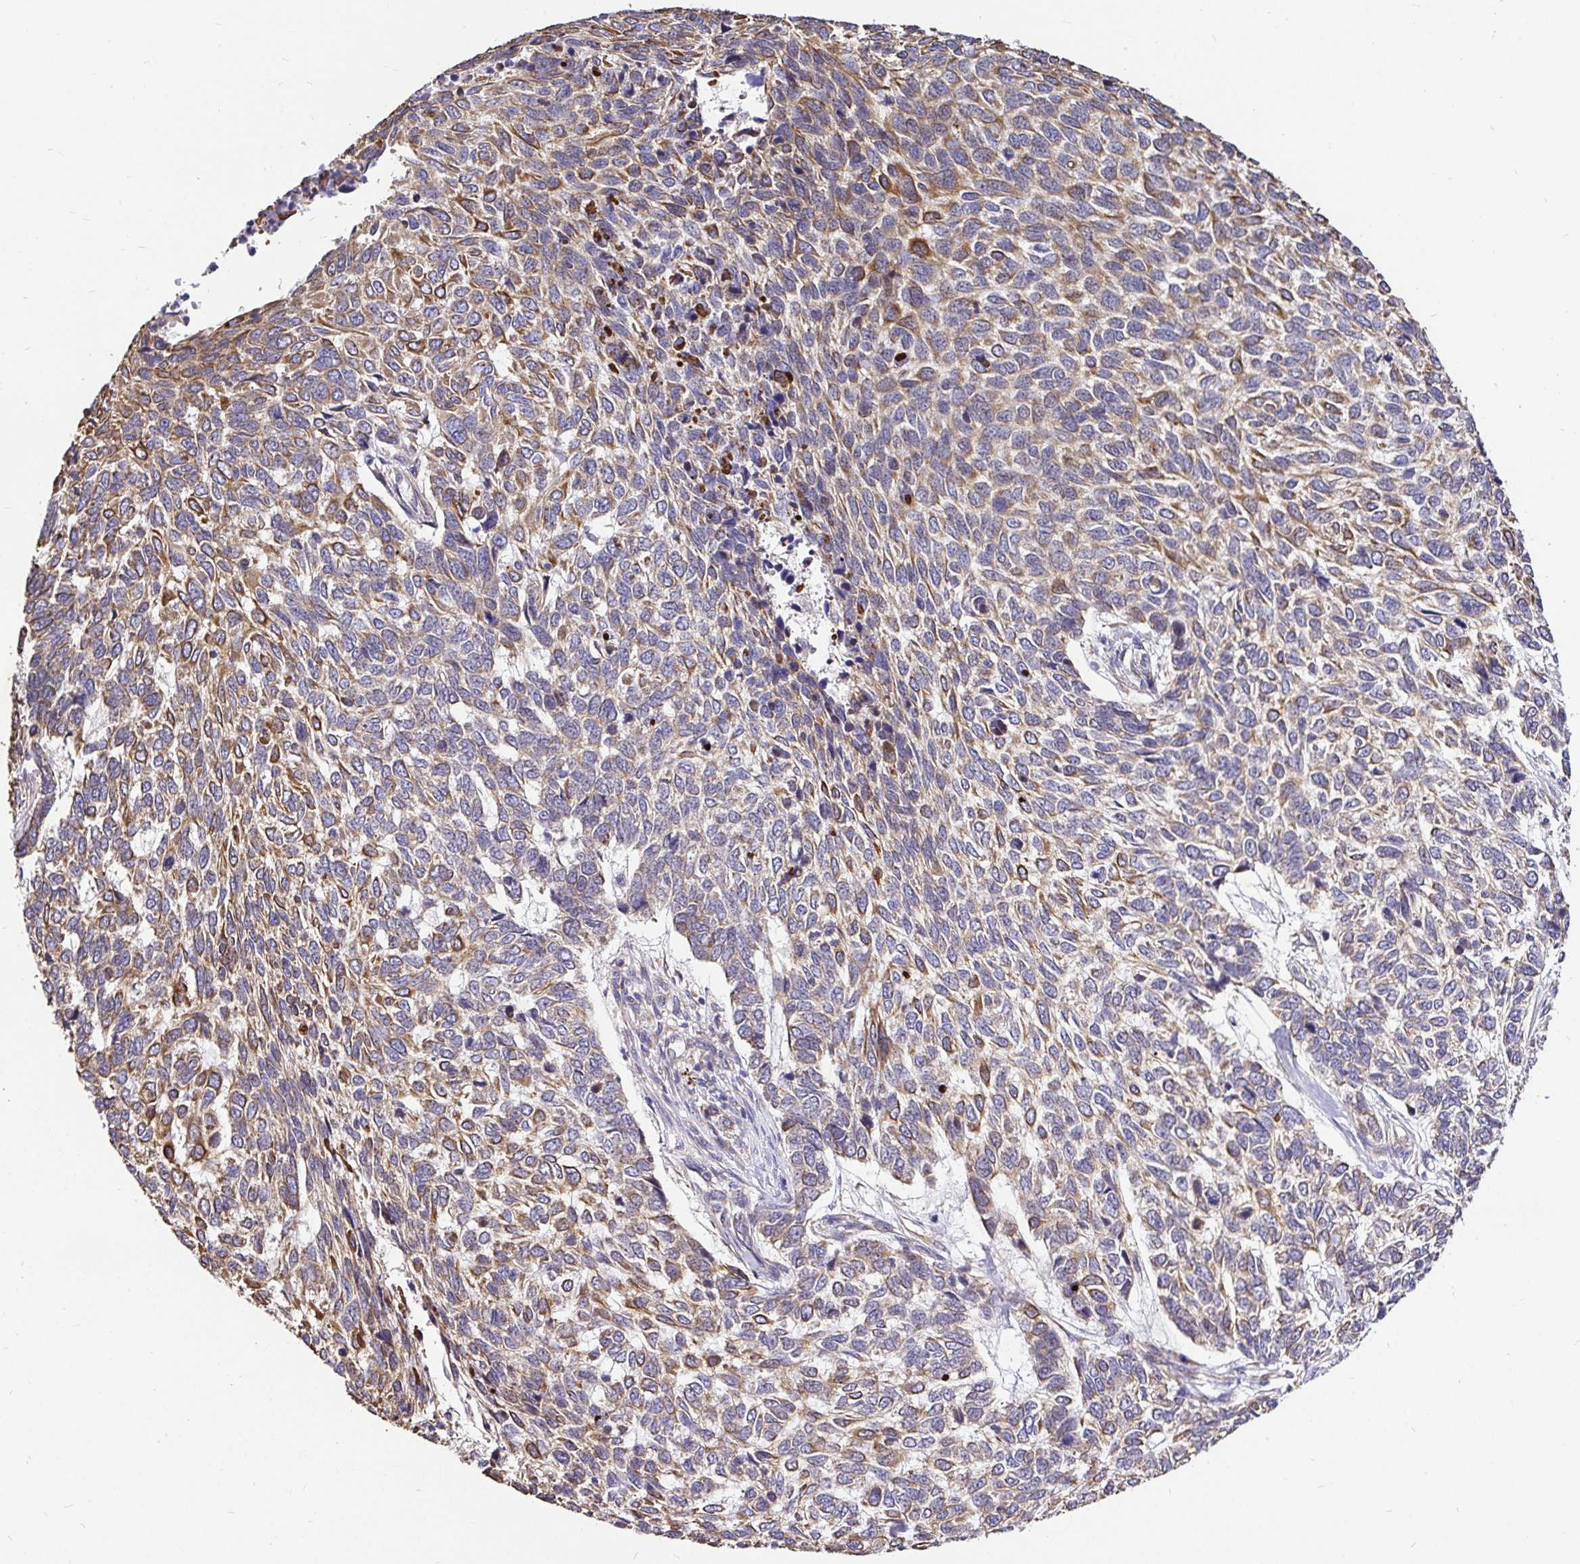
{"staining": {"intensity": "moderate", "quantity": "25%-75%", "location": "cytoplasmic/membranous"}, "tissue": "skin cancer", "cell_type": "Tumor cells", "image_type": "cancer", "snomed": [{"axis": "morphology", "description": "Basal cell carcinoma"}, {"axis": "topography", "description": "Skin"}], "caption": "An immunohistochemistry photomicrograph of tumor tissue is shown. Protein staining in brown labels moderate cytoplasmic/membranous positivity in skin cancer within tumor cells.", "gene": "CCDC122", "patient": {"sex": "female", "age": 65}}